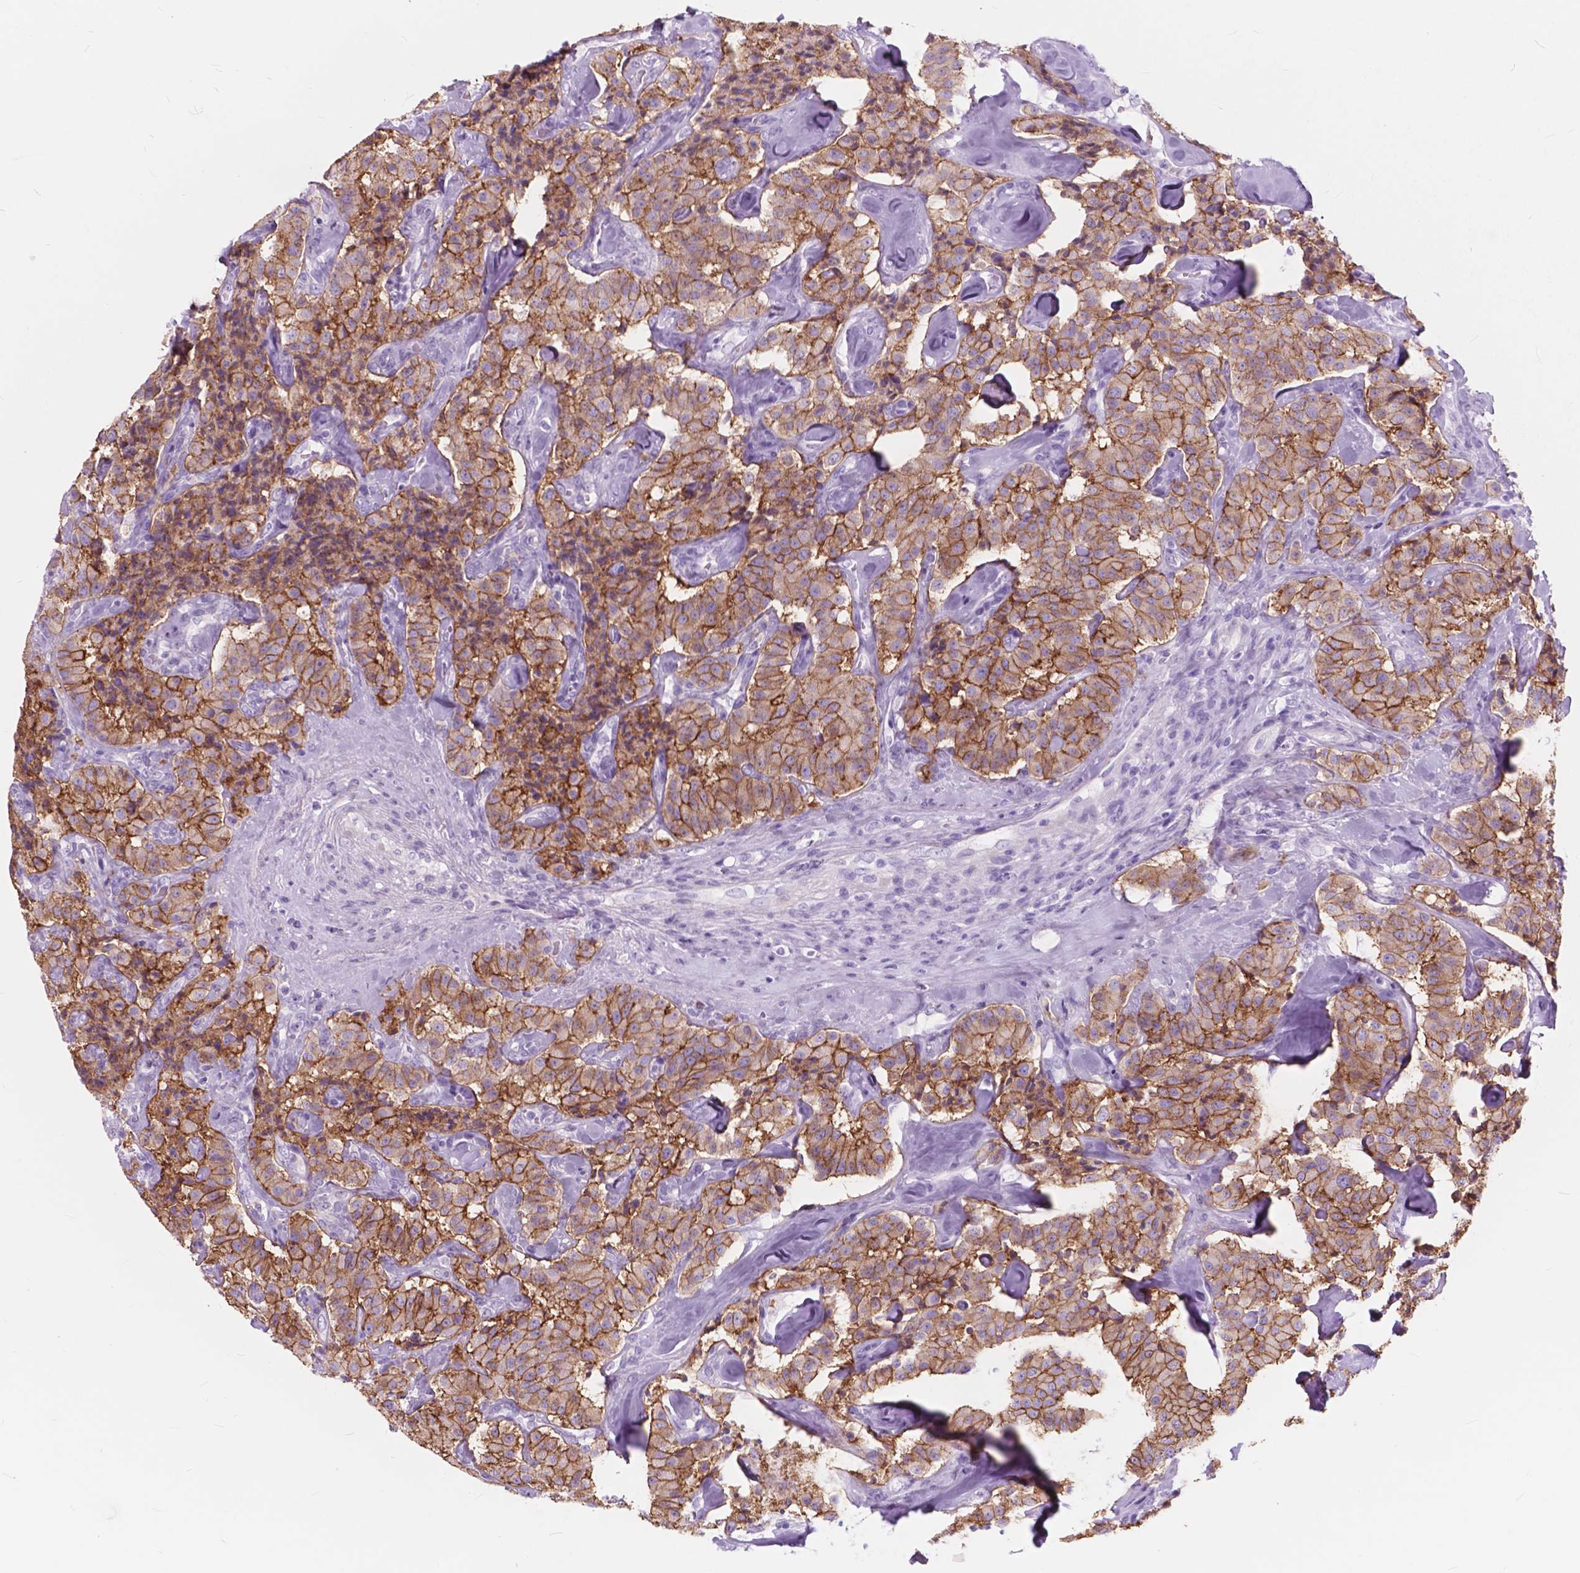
{"staining": {"intensity": "moderate", "quantity": ">75%", "location": "cytoplasmic/membranous"}, "tissue": "carcinoid", "cell_type": "Tumor cells", "image_type": "cancer", "snomed": [{"axis": "morphology", "description": "Carcinoid, malignant, NOS"}, {"axis": "topography", "description": "Pancreas"}], "caption": "Brown immunohistochemical staining in human carcinoid displays moderate cytoplasmic/membranous expression in approximately >75% of tumor cells. (brown staining indicates protein expression, while blue staining denotes nuclei).", "gene": "FXYD2", "patient": {"sex": "male", "age": 41}}